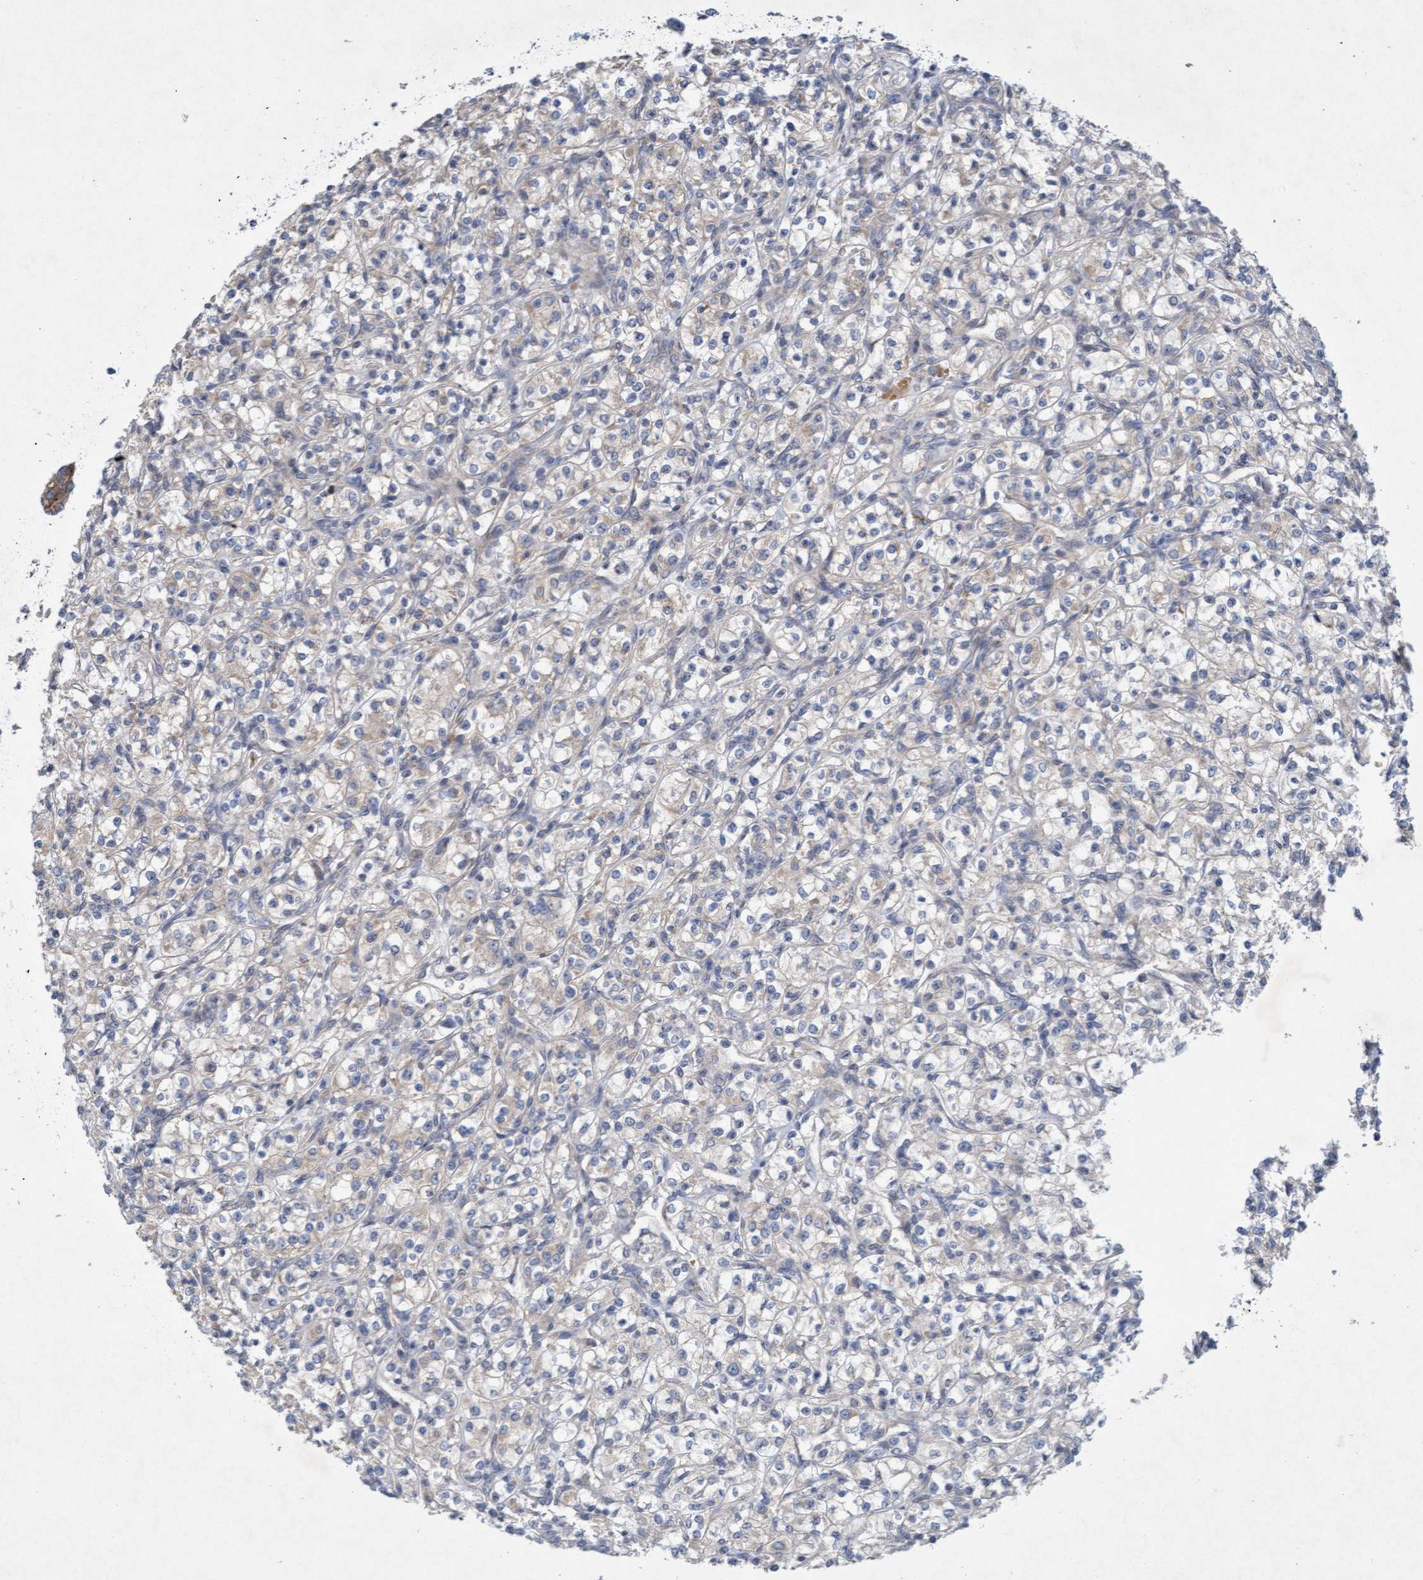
{"staining": {"intensity": "negative", "quantity": "none", "location": "none"}, "tissue": "renal cancer", "cell_type": "Tumor cells", "image_type": "cancer", "snomed": [{"axis": "morphology", "description": "Adenocarcinoma, NOS"}, {"axis": "topography", "description": "Kidney"}], "caption": "High magnification brightfield microscopy of renal cancer (adenocarcinoma) stained with DAB (brown) and counterstained with hematoxylin (blue): tumor cells show no significant staining.", "gene": "DDHD2", "patient": {"sex": "male", "age": 77}}